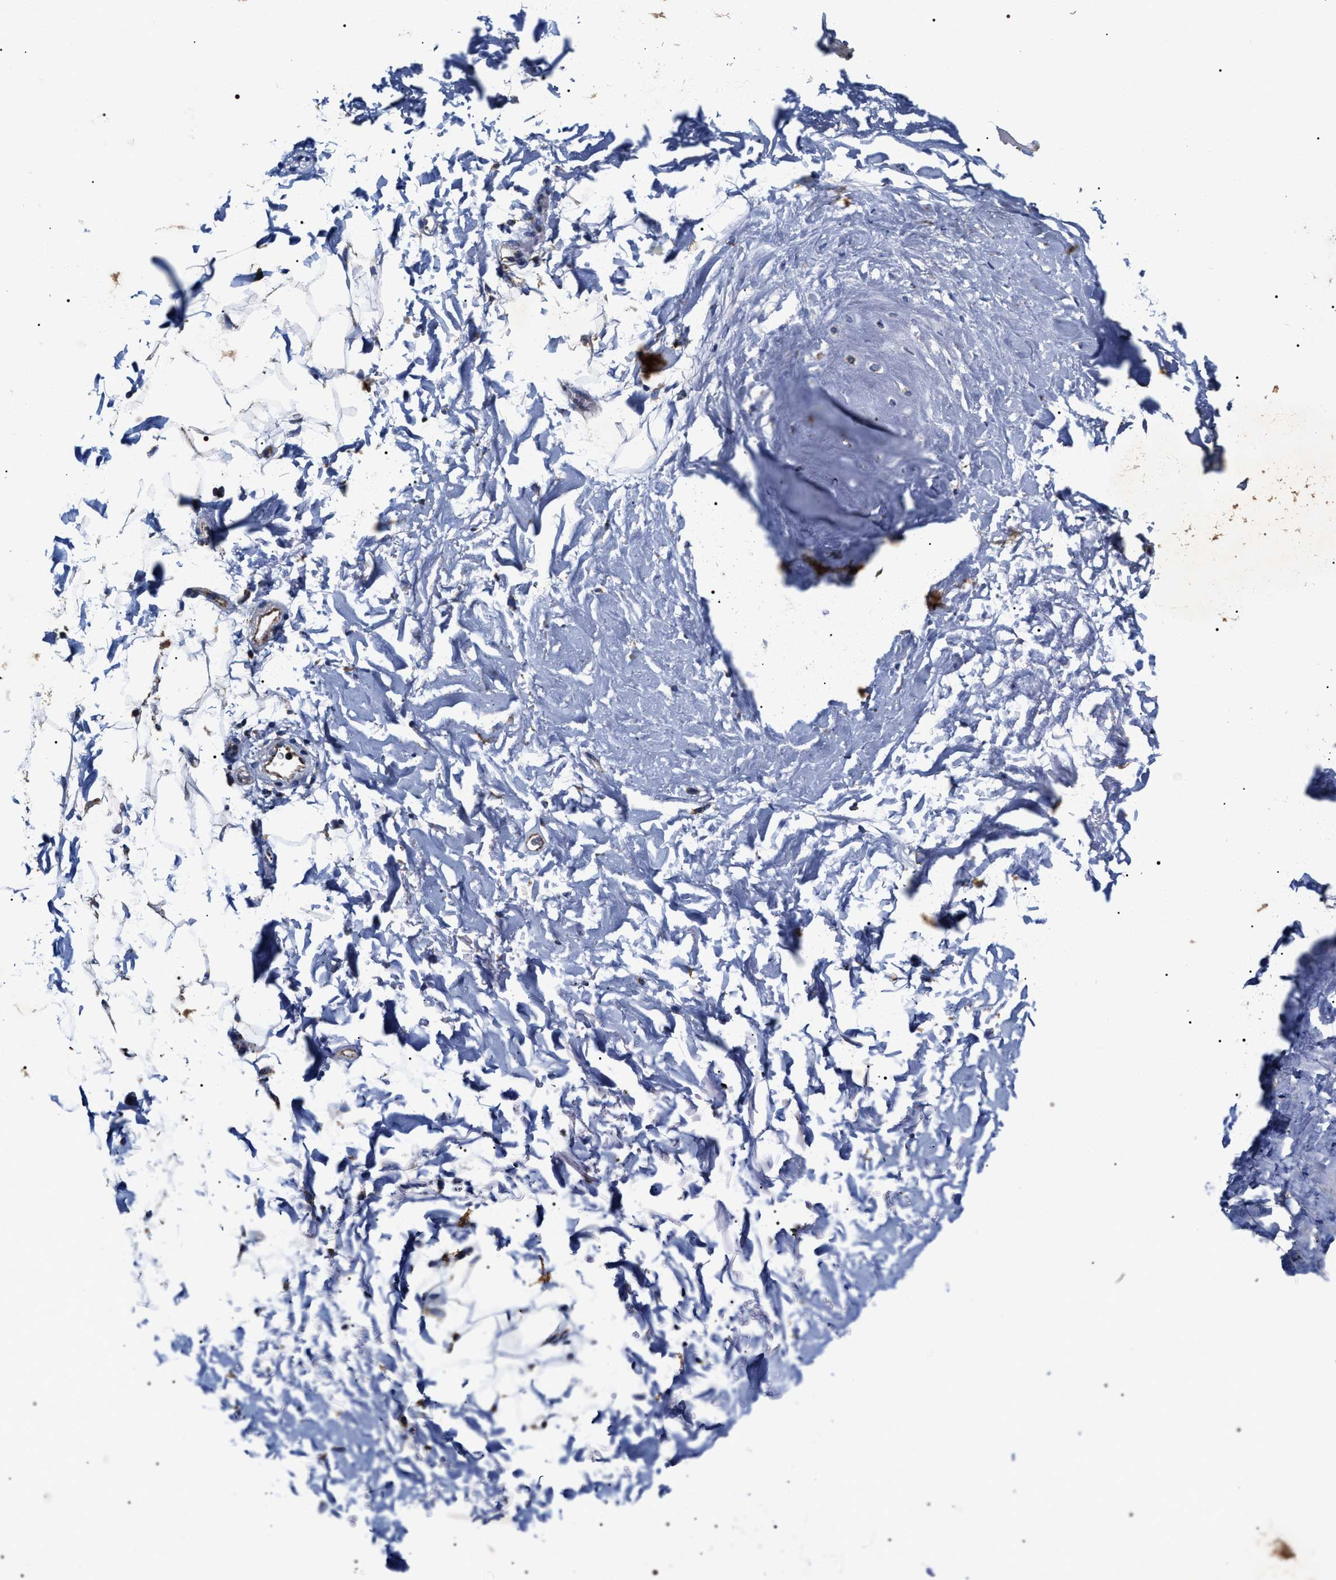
{"staining": {"intensity": "moderate", "quantity": ">75%", "location": "cytoplasmic/membranous"}, "tissue": "adipose tissue", "cell_type": "Adipocytes", "image_type": "normal", "snomed": [{"axis": "morphology", "description": "Normal tissue, NOS"}, {"axis": "topography", "description": "Cartilage tissue"}, {"axis": "topography", "description": "Bronchus"}], "caption": "Adipocytes display moderate cytoplasmic/membranous positivity in about >75% of cells in unremarkable adipose tissue.", "gene": "COG5", "patient": {"sex": "female", "age": 73}}